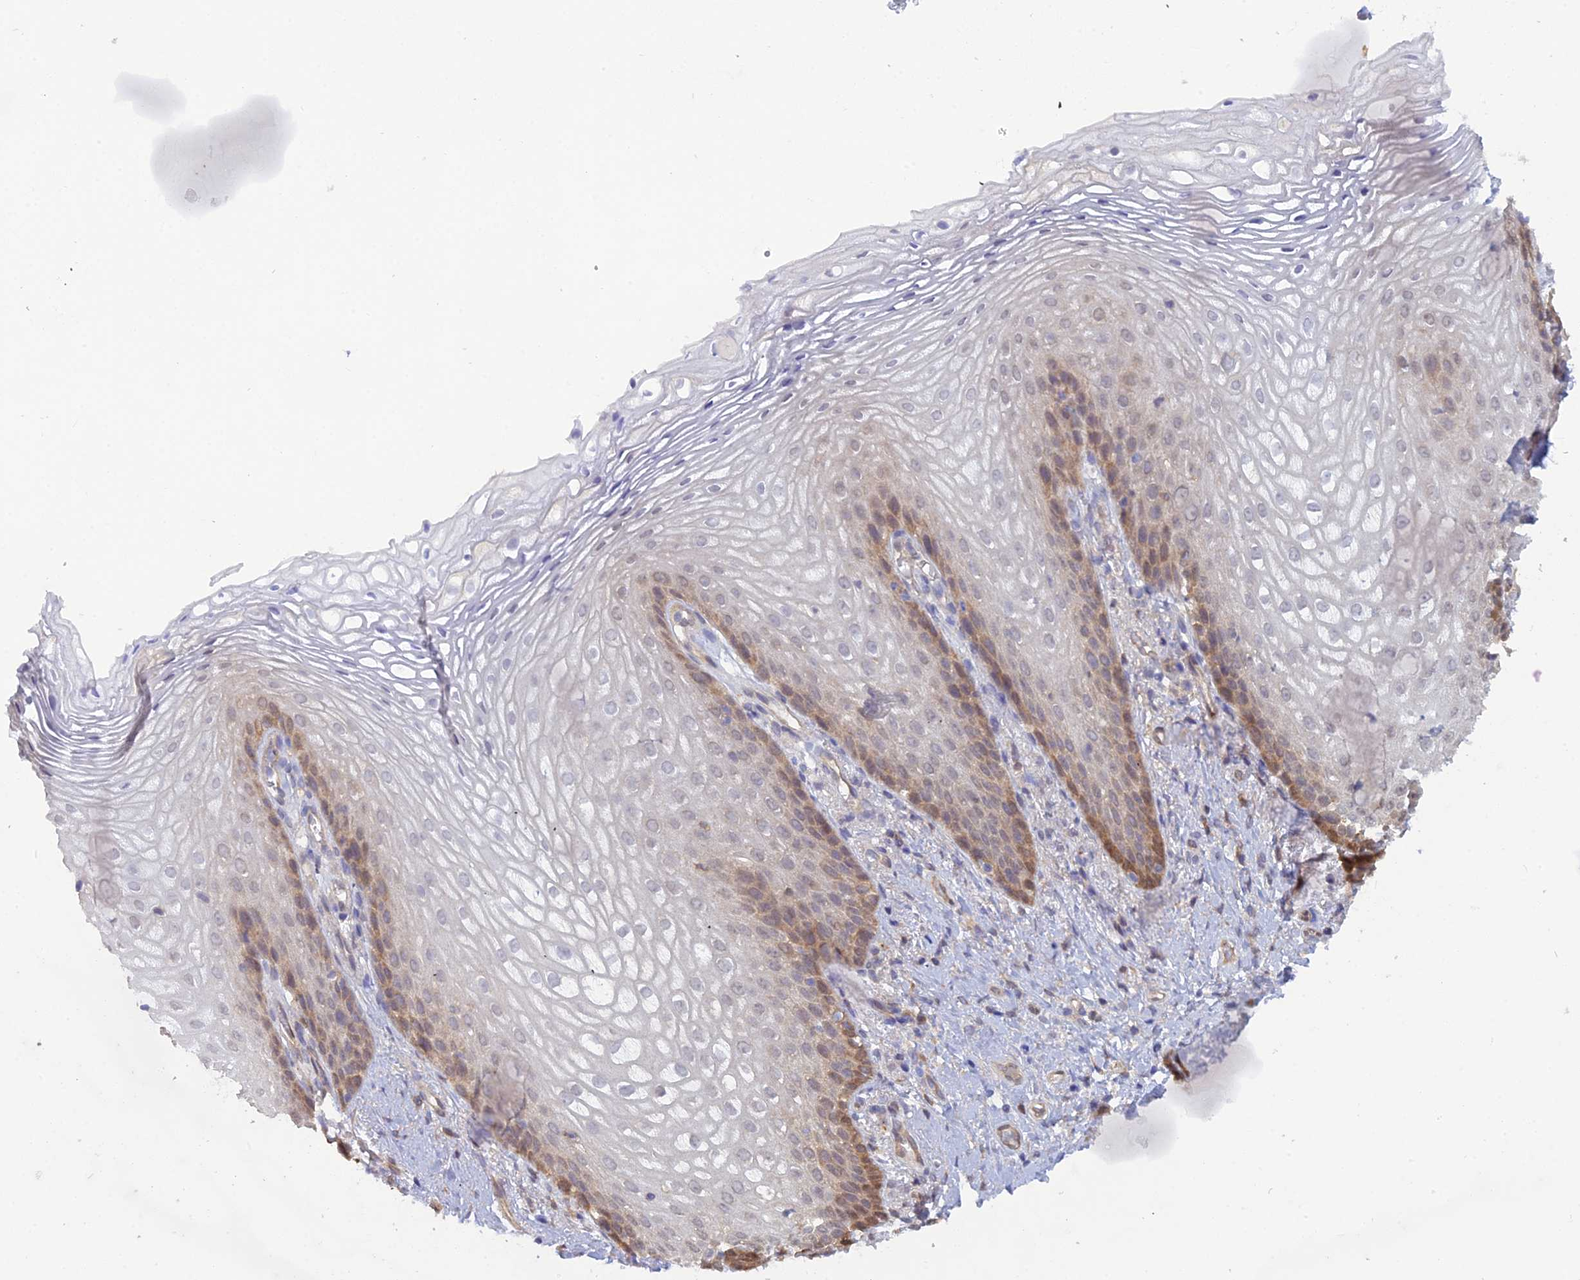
{"staining": {"intensity": "moderate", "quantity": "<25%", "location": "cytoplasmic/membranous"}, "tissue": "vagina", "cell_type": "Squamous epithelial cells", "image_type": "normal", "snomed": [{"axis": "morphology", "description": "Normal tissue, NOS"}, {"axis": "topography", "description": "Vagina"}], "caption": "This is a micrograph of immunohistochemistry (IHC) staining of normal vagina, which shows moderate positivity in the cytoplasmic/membranous of squamous epithelial cells.", "gene": "HINT1", "patient": {"sex": "female", "age": 60}}